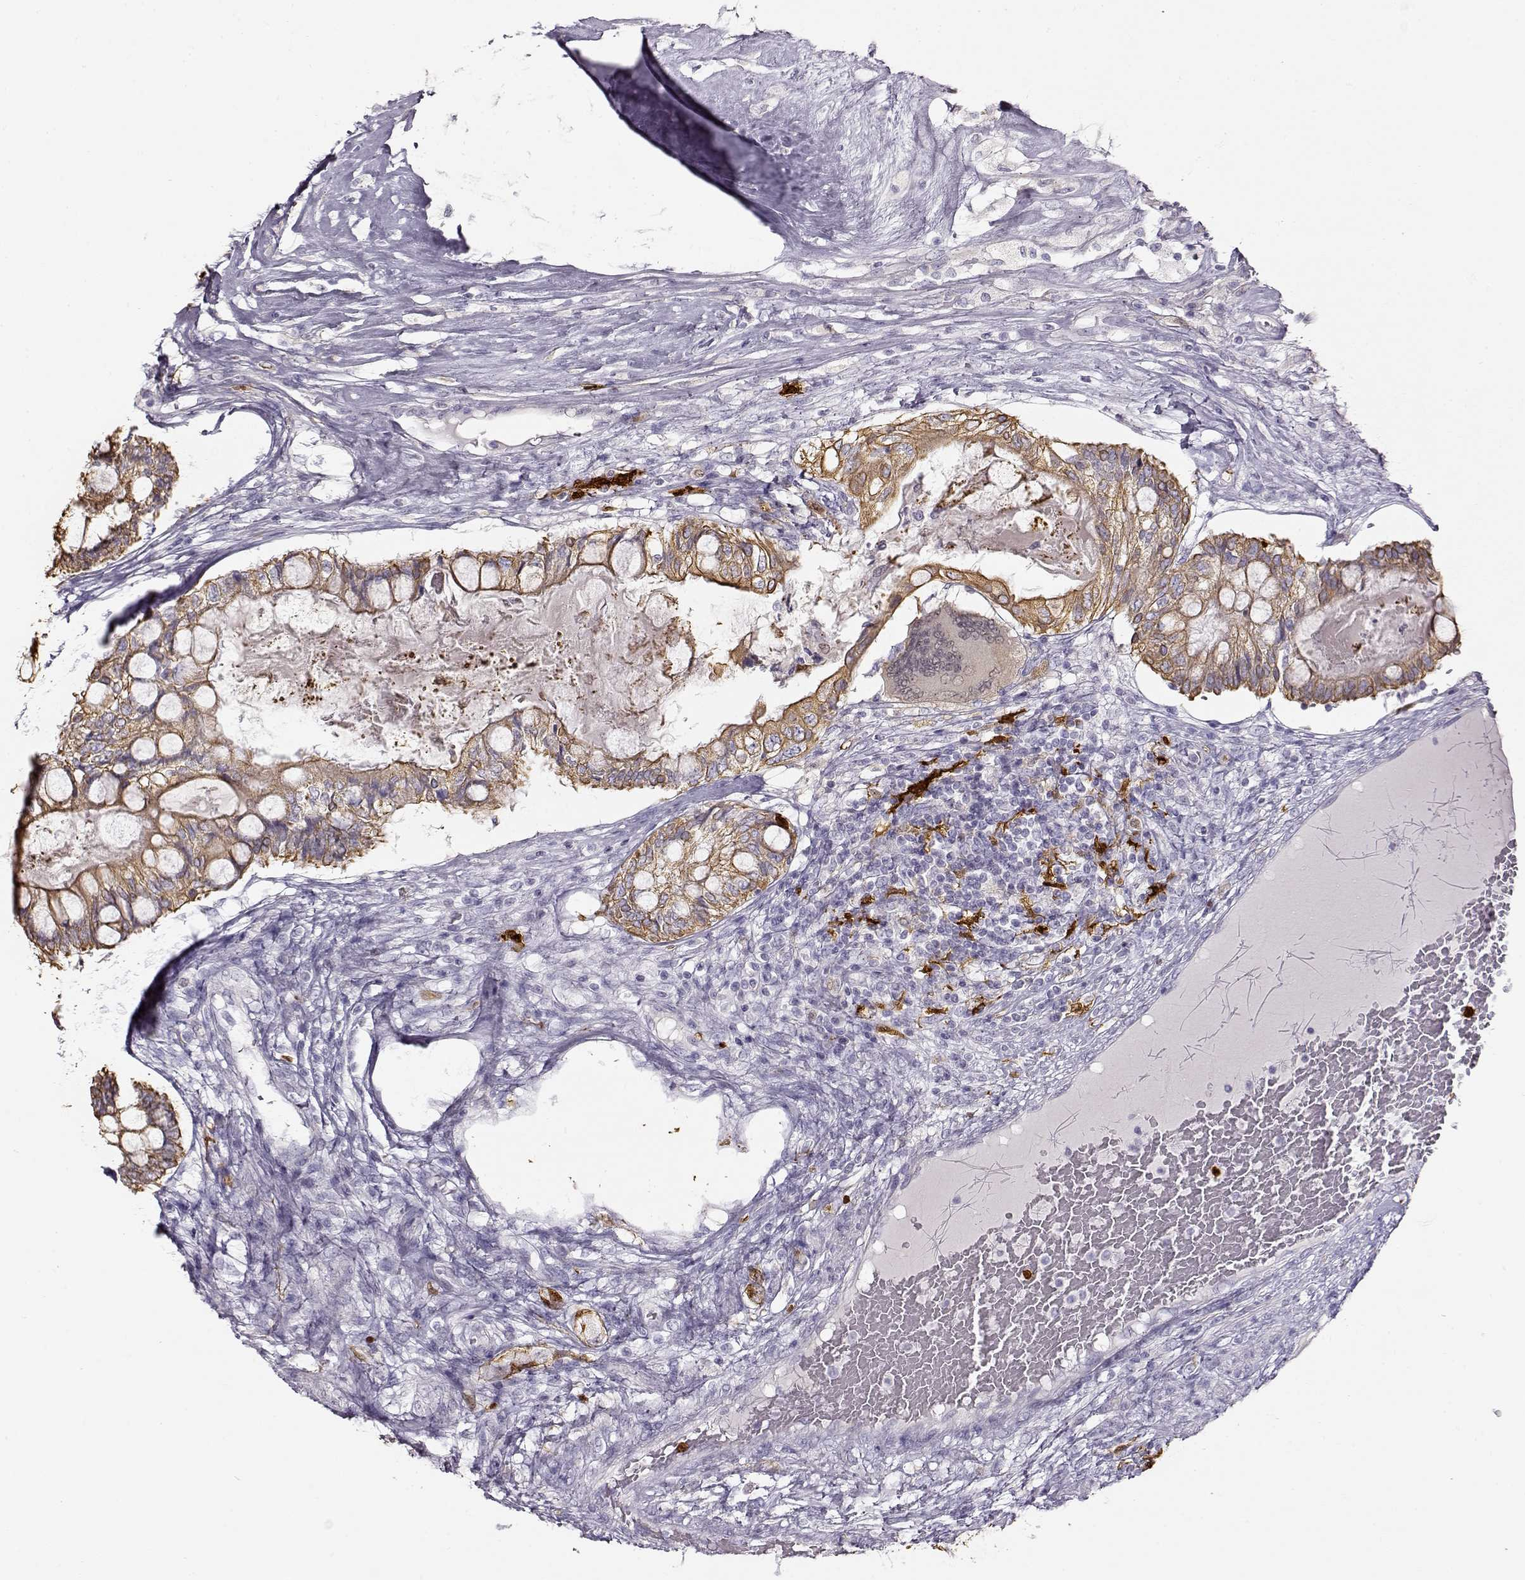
{"staining": {"intensity": "moderate", "quantity": "25%-75%", "location": "cytoplasmic/membranous"}, "tissue": "testis cancer", "cell_type": "Tumor cells", "image_type": "cancer", "snomed": [{"axis": "morphology", "description": "Seminoma, NOS"}, {"axis": "morphology", "description": "Carcinoma, Embryonal, NOS"}, {"axis": "topography", "description": "Testis"}], "caption": "Protein staining of seminoma (testis) tissue exhibits moderate cytoplasmic/membranous staining in about 25%-75% of tumor cells.", "gene": "S100B", "patient": {"sex": "male", "age": 41}}